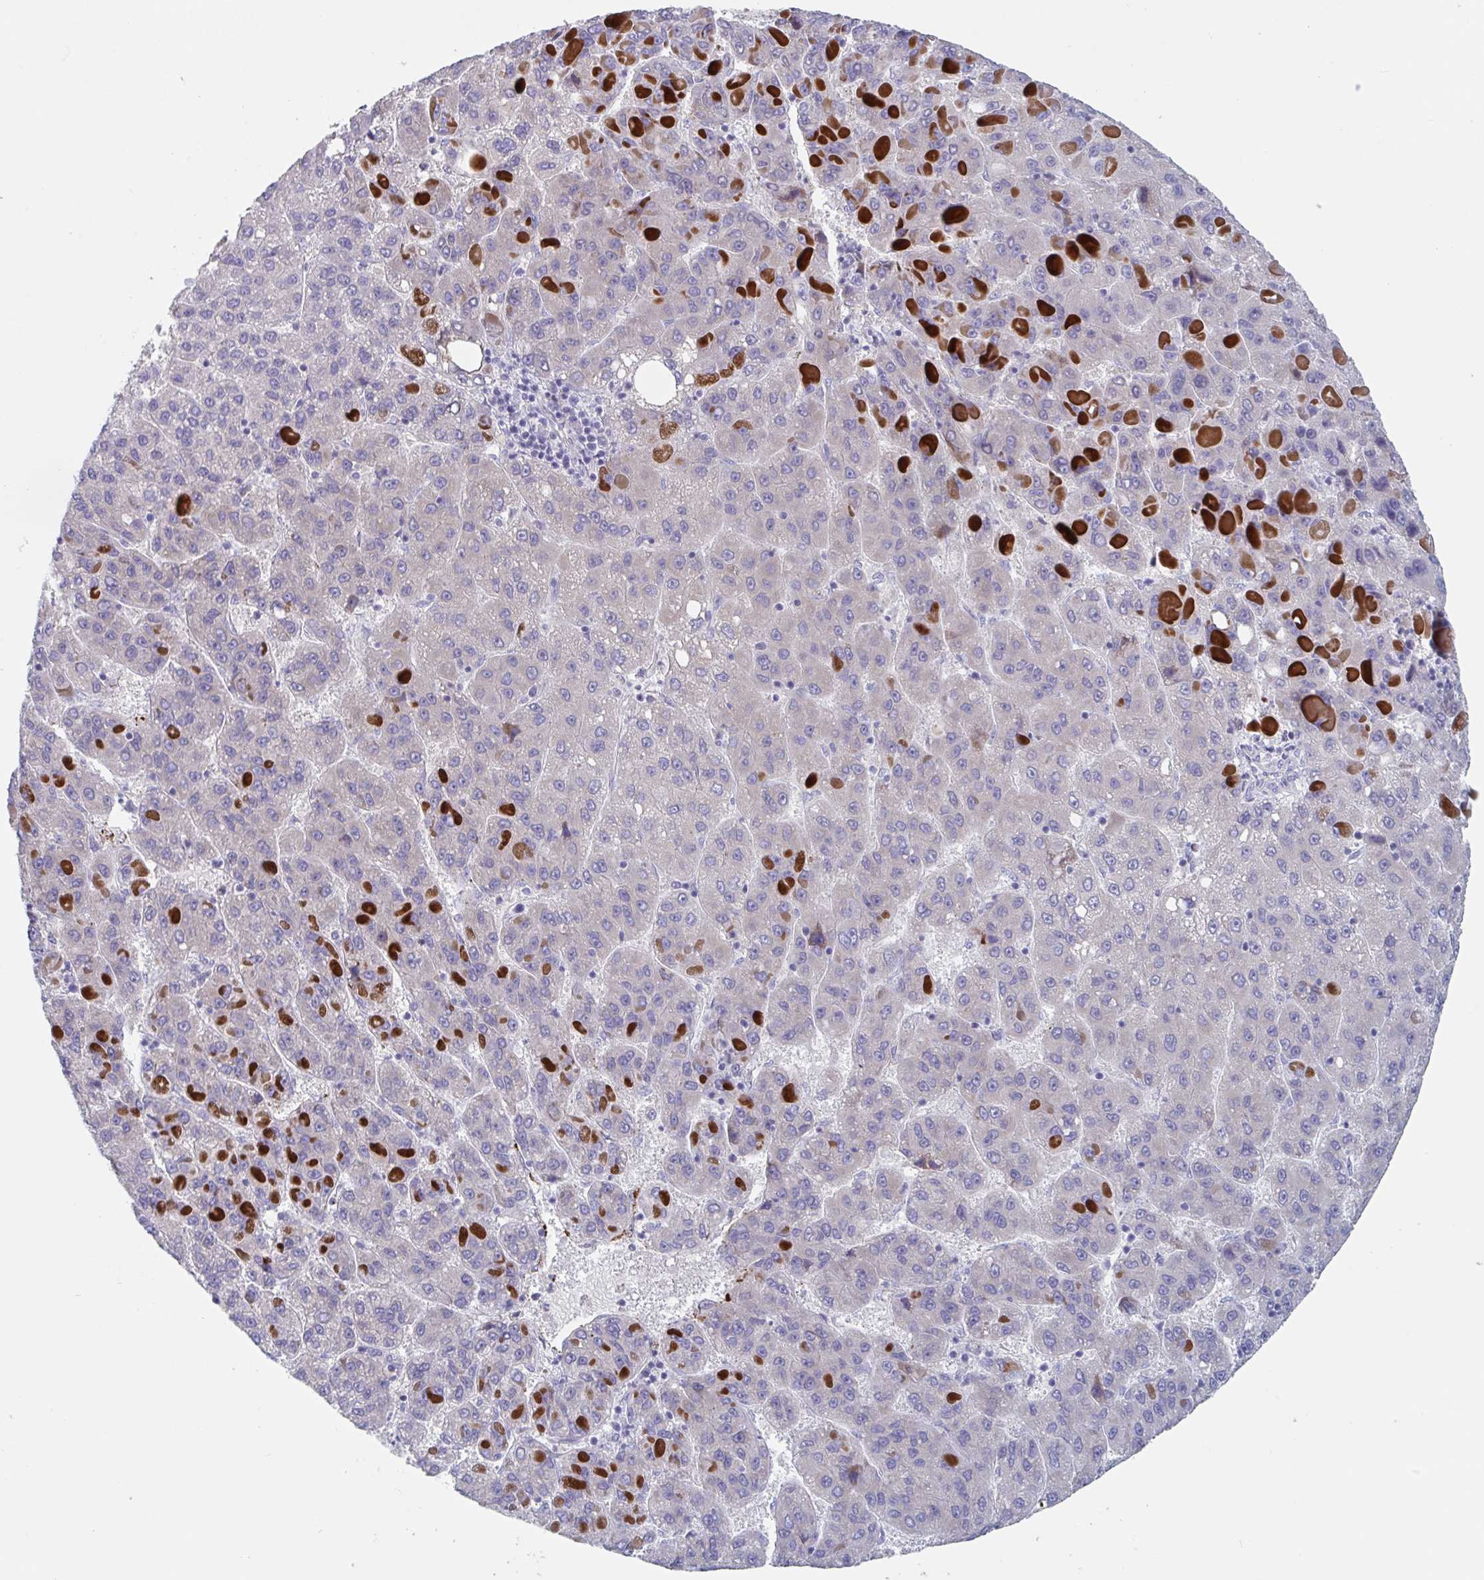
{"staining": {"intensity": "negative", "quantity": "none", "location": "none"}, "tissue": "liver cancer", "cell_type": "Tumor cells", "image_type": "cancer", "snomed": [{"axis": "morphology", "description": "Carcinoma, Hepatocellular, NOS"}, {"axis": "topography", "description": "Liver"}], "caption": "Immunohistochemistry (IHC) photomicrograph of neoplastic tissue: hepatocellular carcinoma (liver) stained with DAB exhibits no significant protein positivity in tumor cells.", "gene": "ABHD16A", "patient": {"sex": "female", "age": 82}}